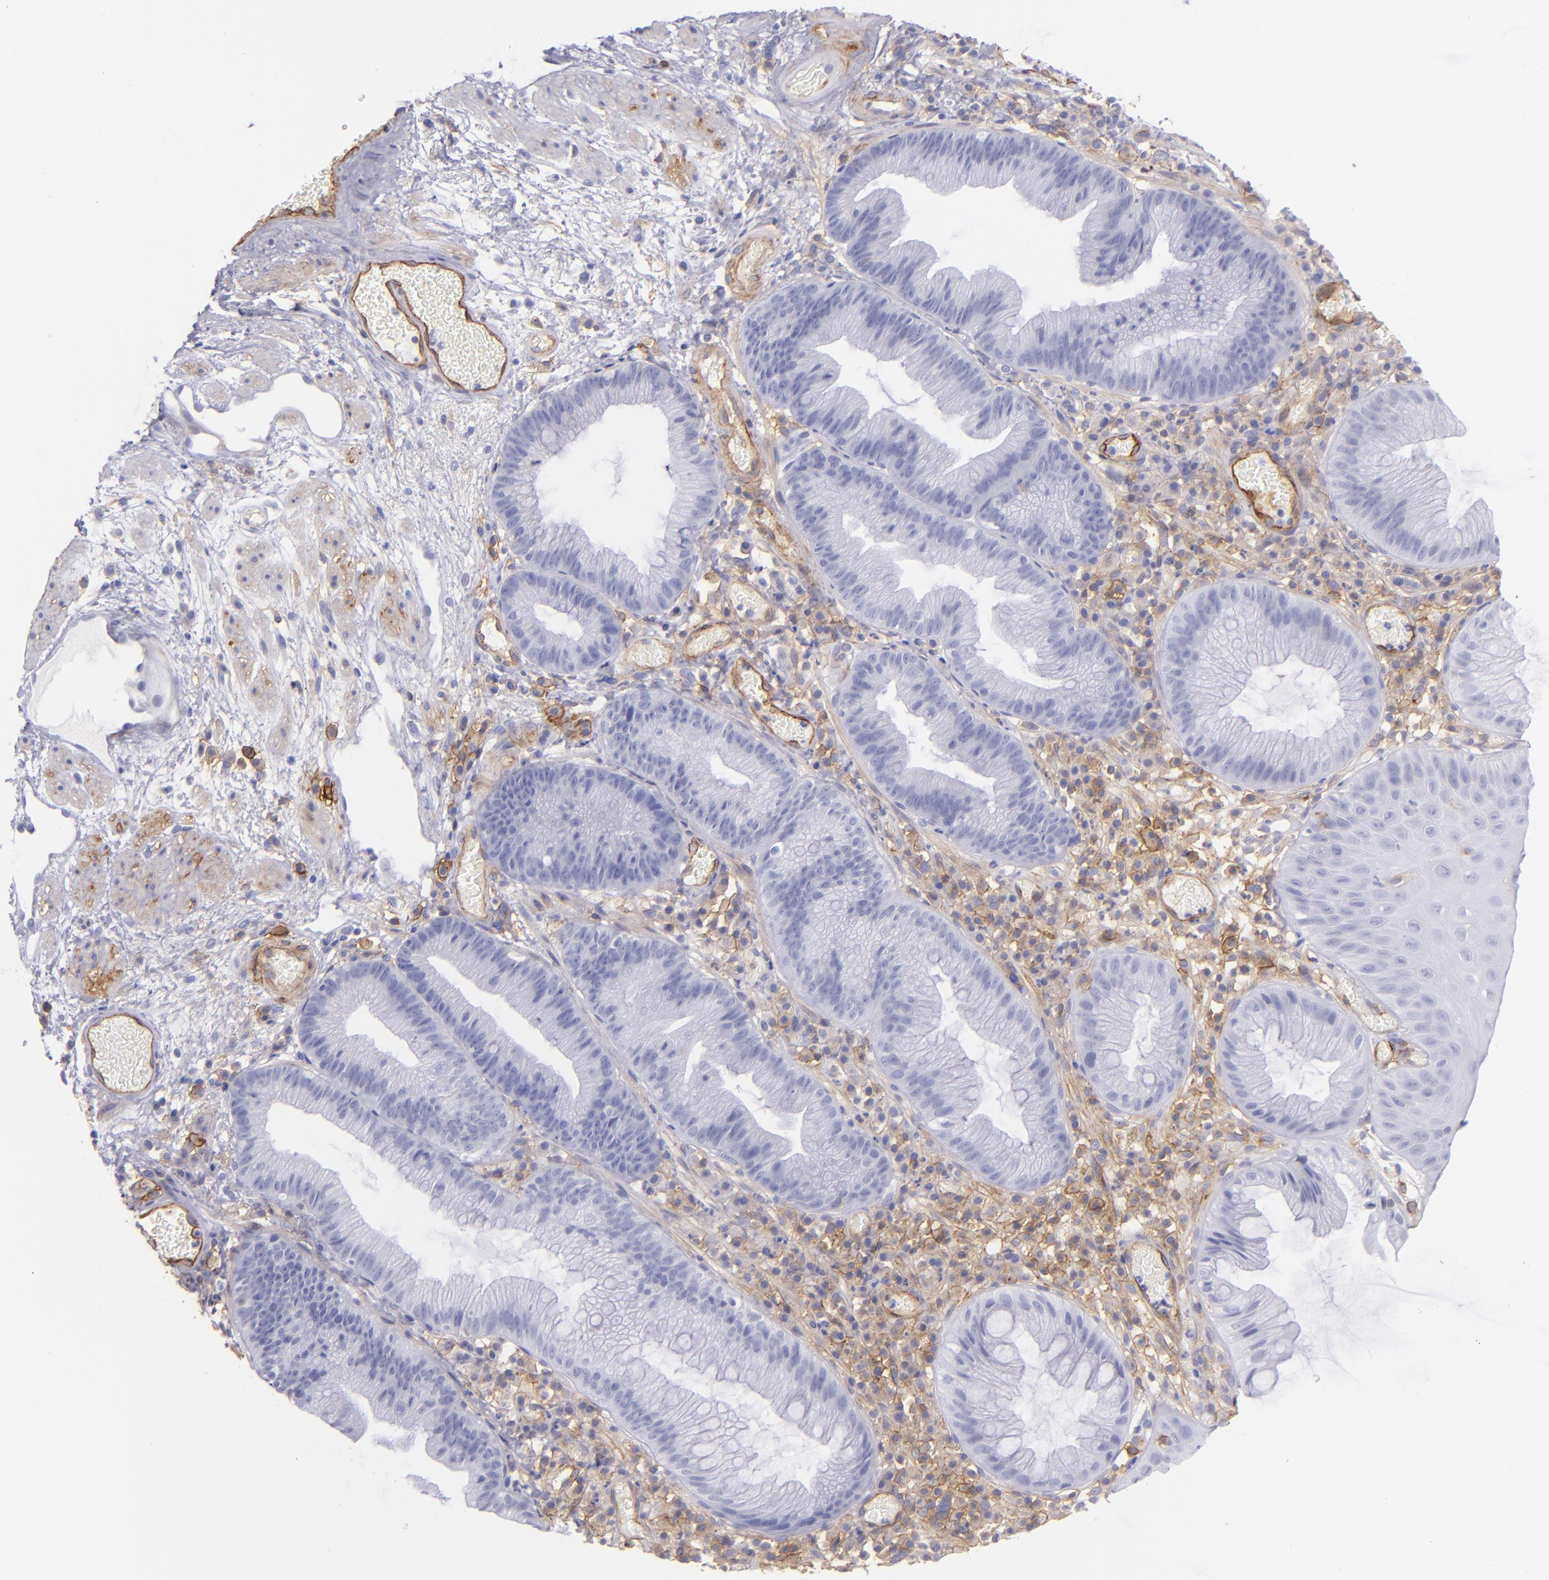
{"staining": {"intensity": "negative", "quantity": "none", "location": "none"}, "tissue": "skin", "cell_type": "Epidermal cells", "image_type": "normal", "snomed": [{"axis": "morphology", "description": "Normal tissue, NOS"}, {"axis": "morphology", "description": "Hemorrhoids"}, {"axis": "morphology", "description": "Inflammation, NOS"}, {"axis": "topography", "description": "Anal"}], "caption": "Human skin stained for a protein using immunohistochemistry shows no positivity in epidermal cells.", "gene": "ENTPD1", "patient": {"sex": "male", "age": 60}}